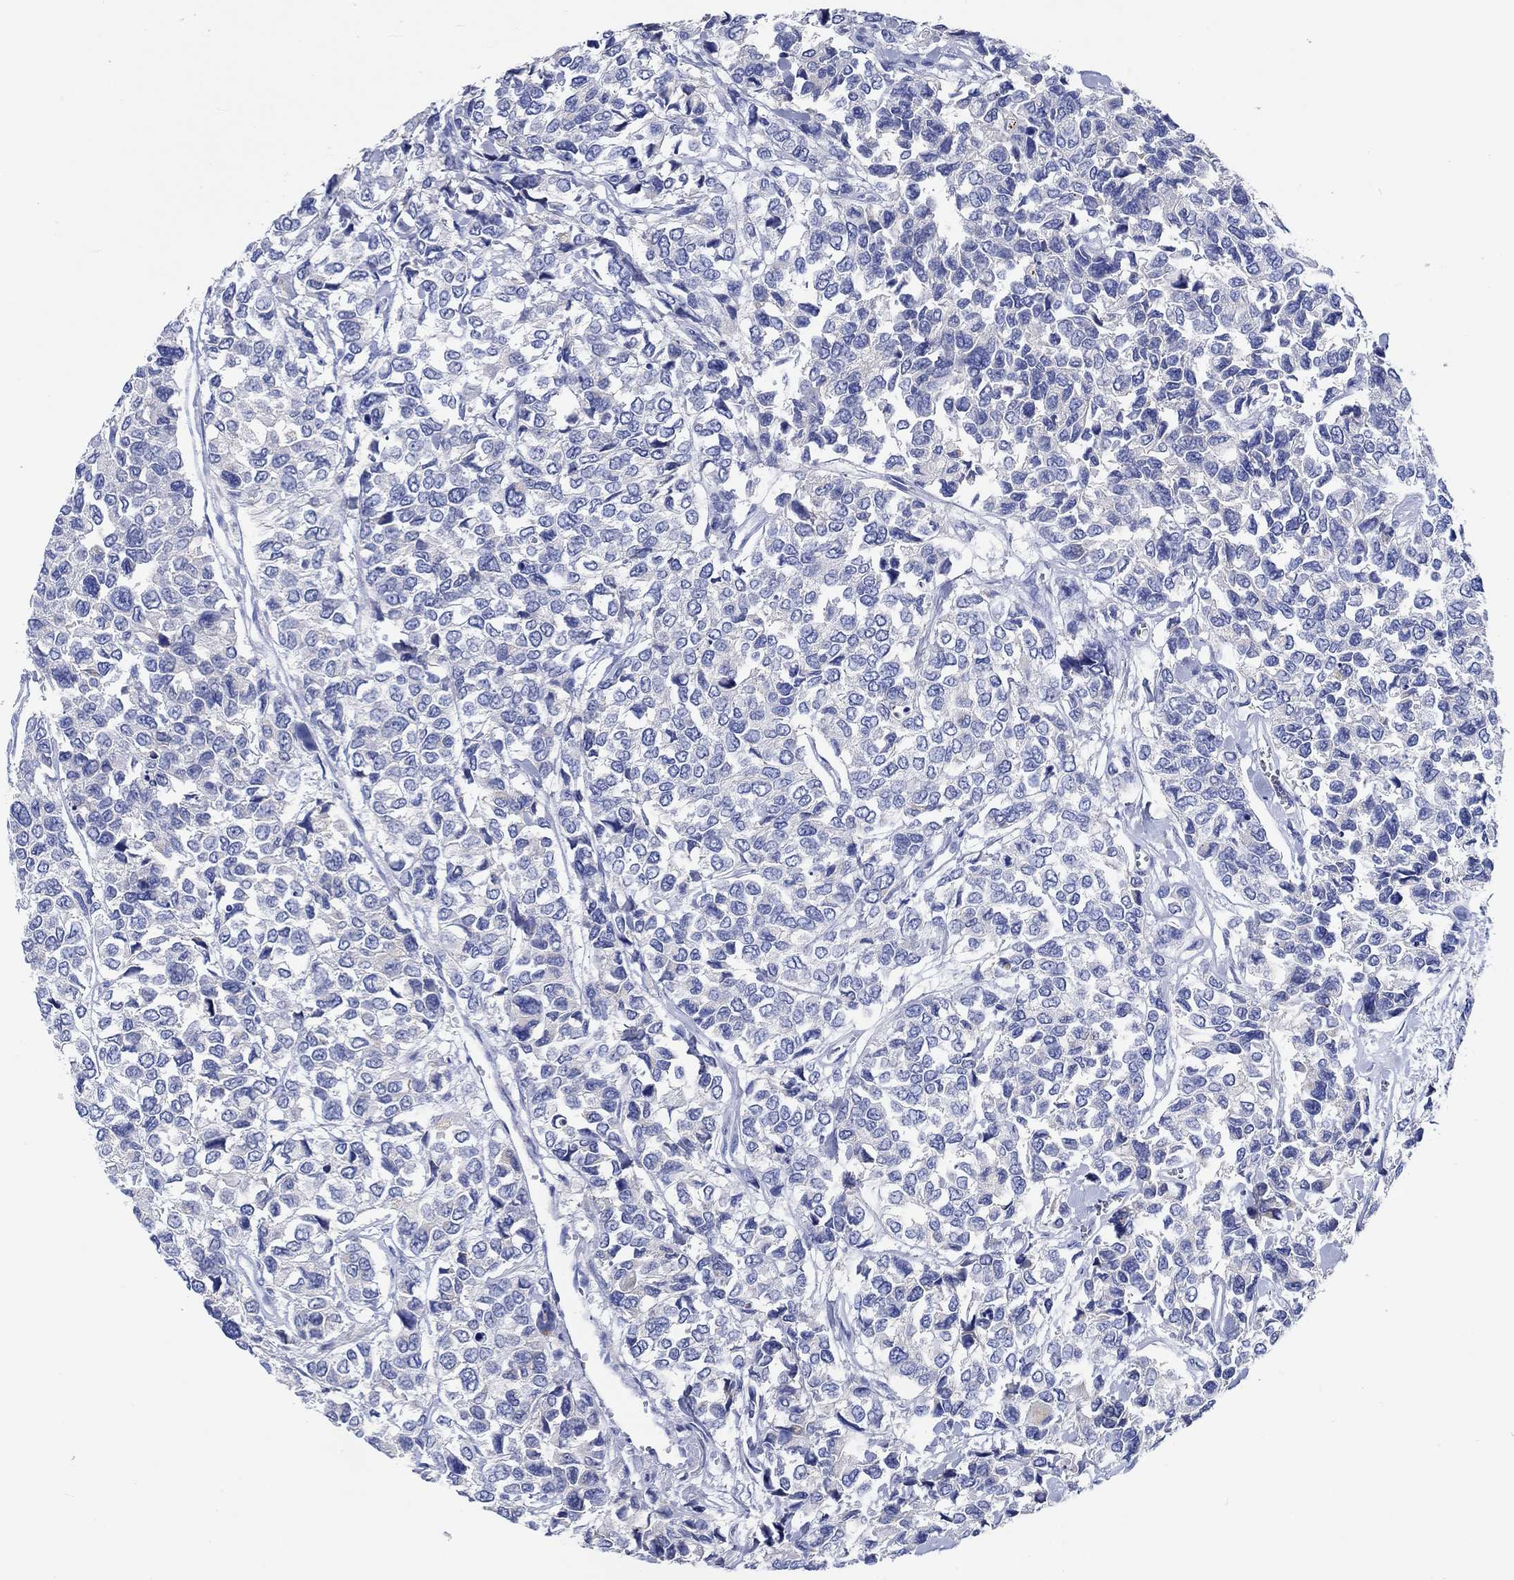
{"staining": {"intensity": "negative", "quantity": "none", "location": "none"}, "tissue": "urothelial cancer", "cell_type": "Tumor cells", "image_type": "cancer", "snomed": [{"axis": "morphology", "description": "Urothelial carcinoma, High grade"}, {"axis": "topography", "description": "Urinary bladder"}], "caption": "A micrograph of urothelial carcinoma (high-grade) stained for a protein exhibits no brown staining in tumor cells. (IHC, brightfield microscopy, high magnification).", "gene": "SHISA4", "patient": {"sex": "male", "age": 77}}